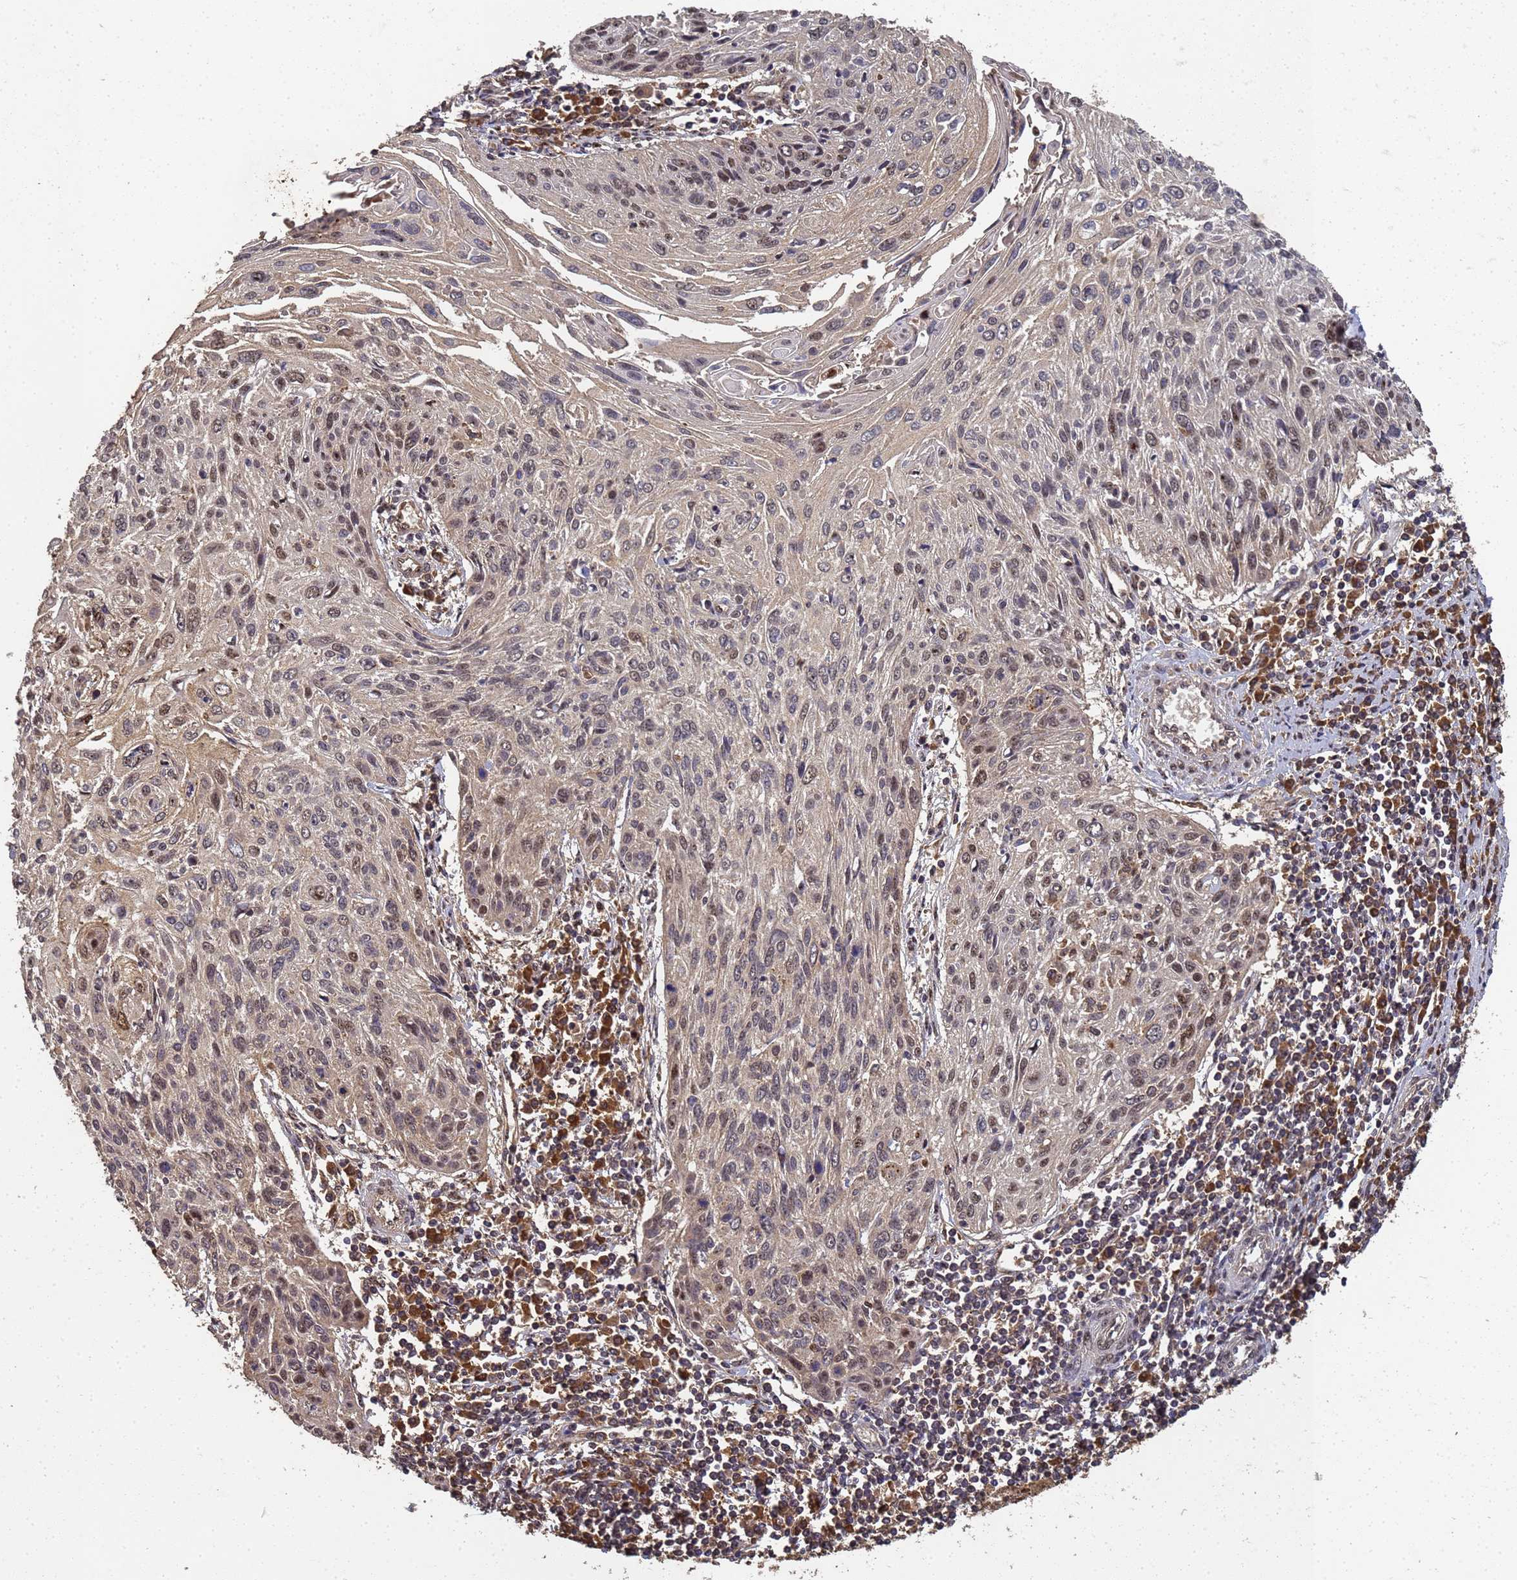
{"staining": {"intensity": "moderate", "quantity": "25%-75%", "location": "nuclear"}, "tissue": "cervical cancer", "cell_type": "Tumor cells", "image_type": "cancer", "snomed": [{"axis": "morphology", "description": "Squamous cell carcinoma, NOS"}, {"axis": "topography", "description": "Cervix"}], "caption": "Cervical squamous cell carcinoma stained for a protein shows moderate nuclear positivity in tumor cells.", "gene": "SECISBP2", "patient": {"sex": "female", "age": 51}}